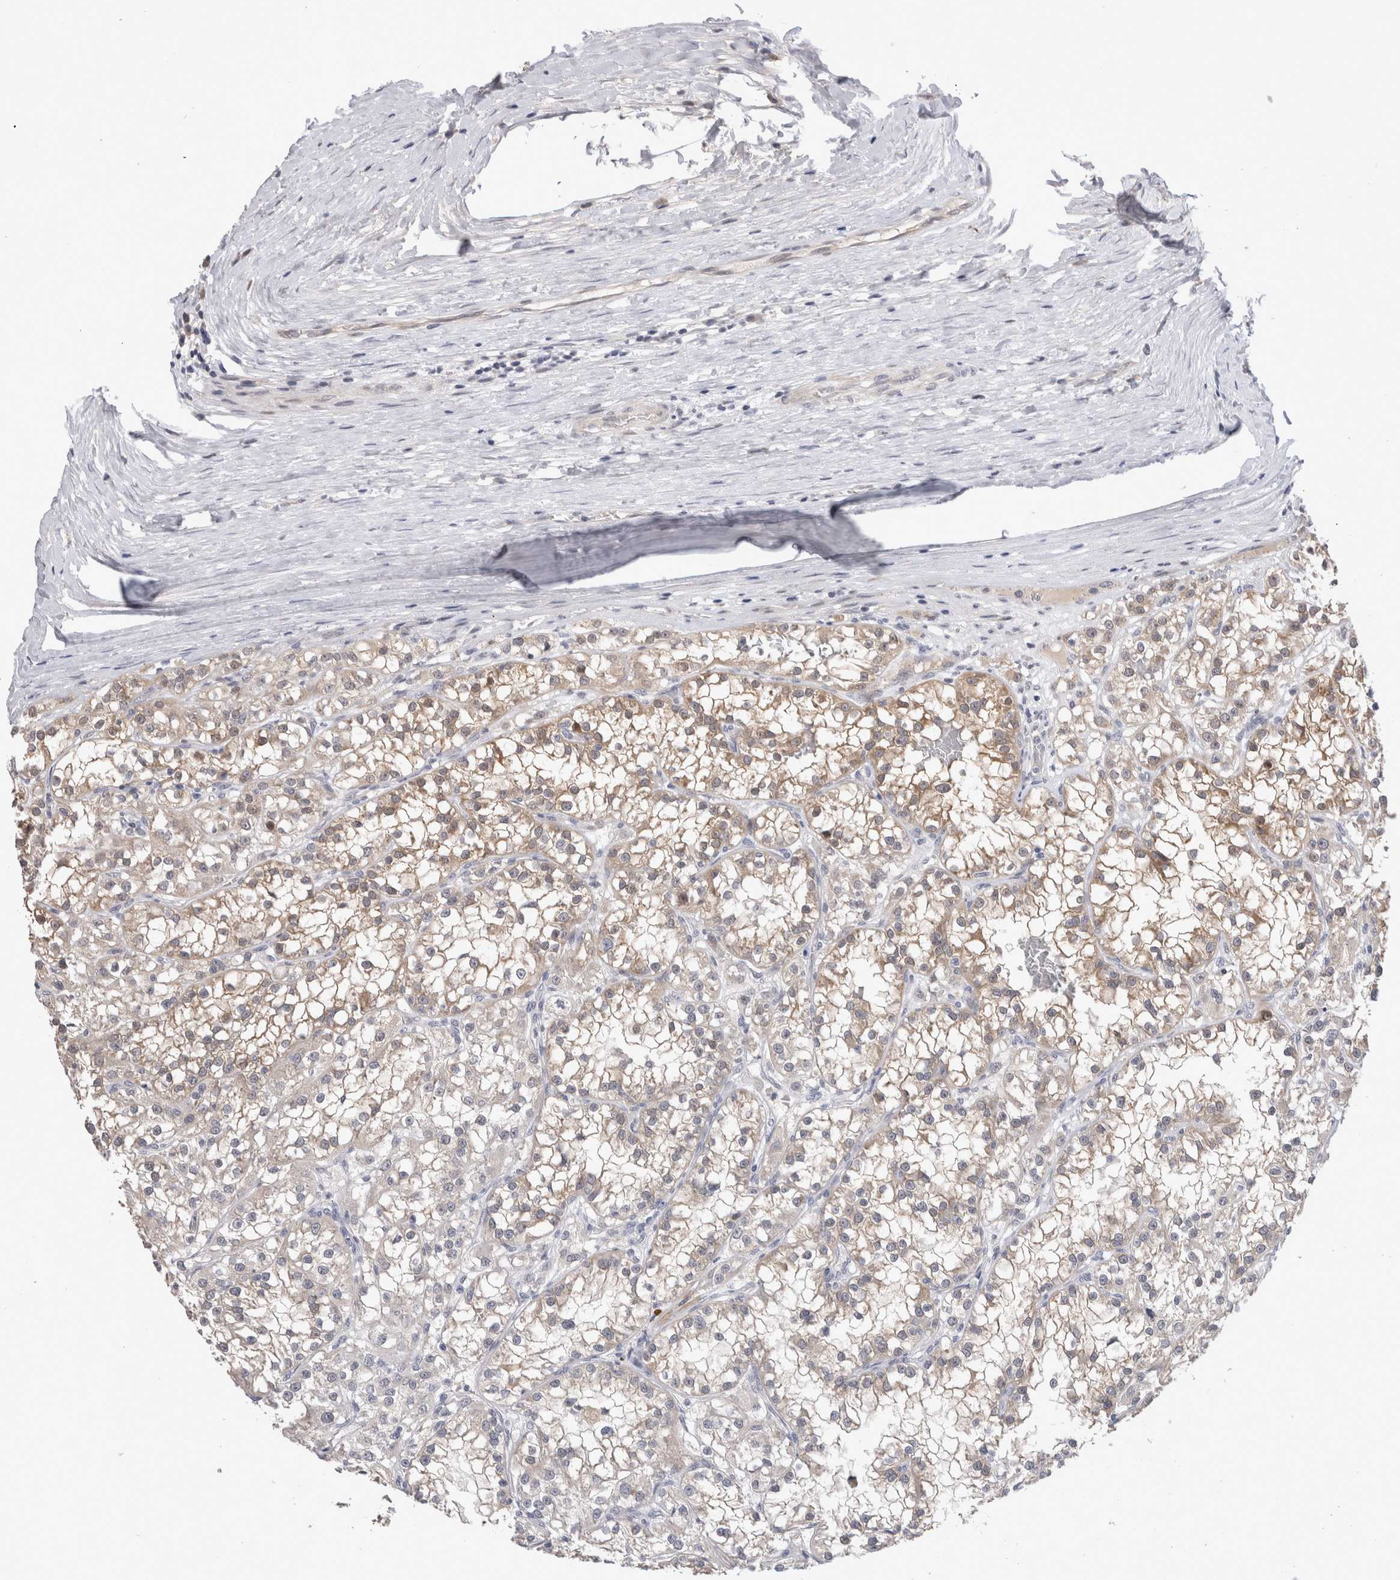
{"staining": {"intensity": "weak", "quantity": "25%-75%", "location": "cytoplasmic/membranous"}, "tissue": "renal cancer", "cell_type": "Tumor cells", "image_type": "cancer", "snomed": [{"axis": "morphology", "description": "Adenocarcinoma, NOS"}, {"axis": "topography", "description": "Kidney"}], "caption": "Renal cancer (adenocarcinoma) stained with DAB (3,3'-diaminobenzidine) immunohistochemistry displays low levels of weak cytoplasmic/membranous positivity in about 25%-75% of tumor cells. Nuclei are stained in blue.", "gene": "CRYBG1", "patient": {"sex": "female", "age": 52}}